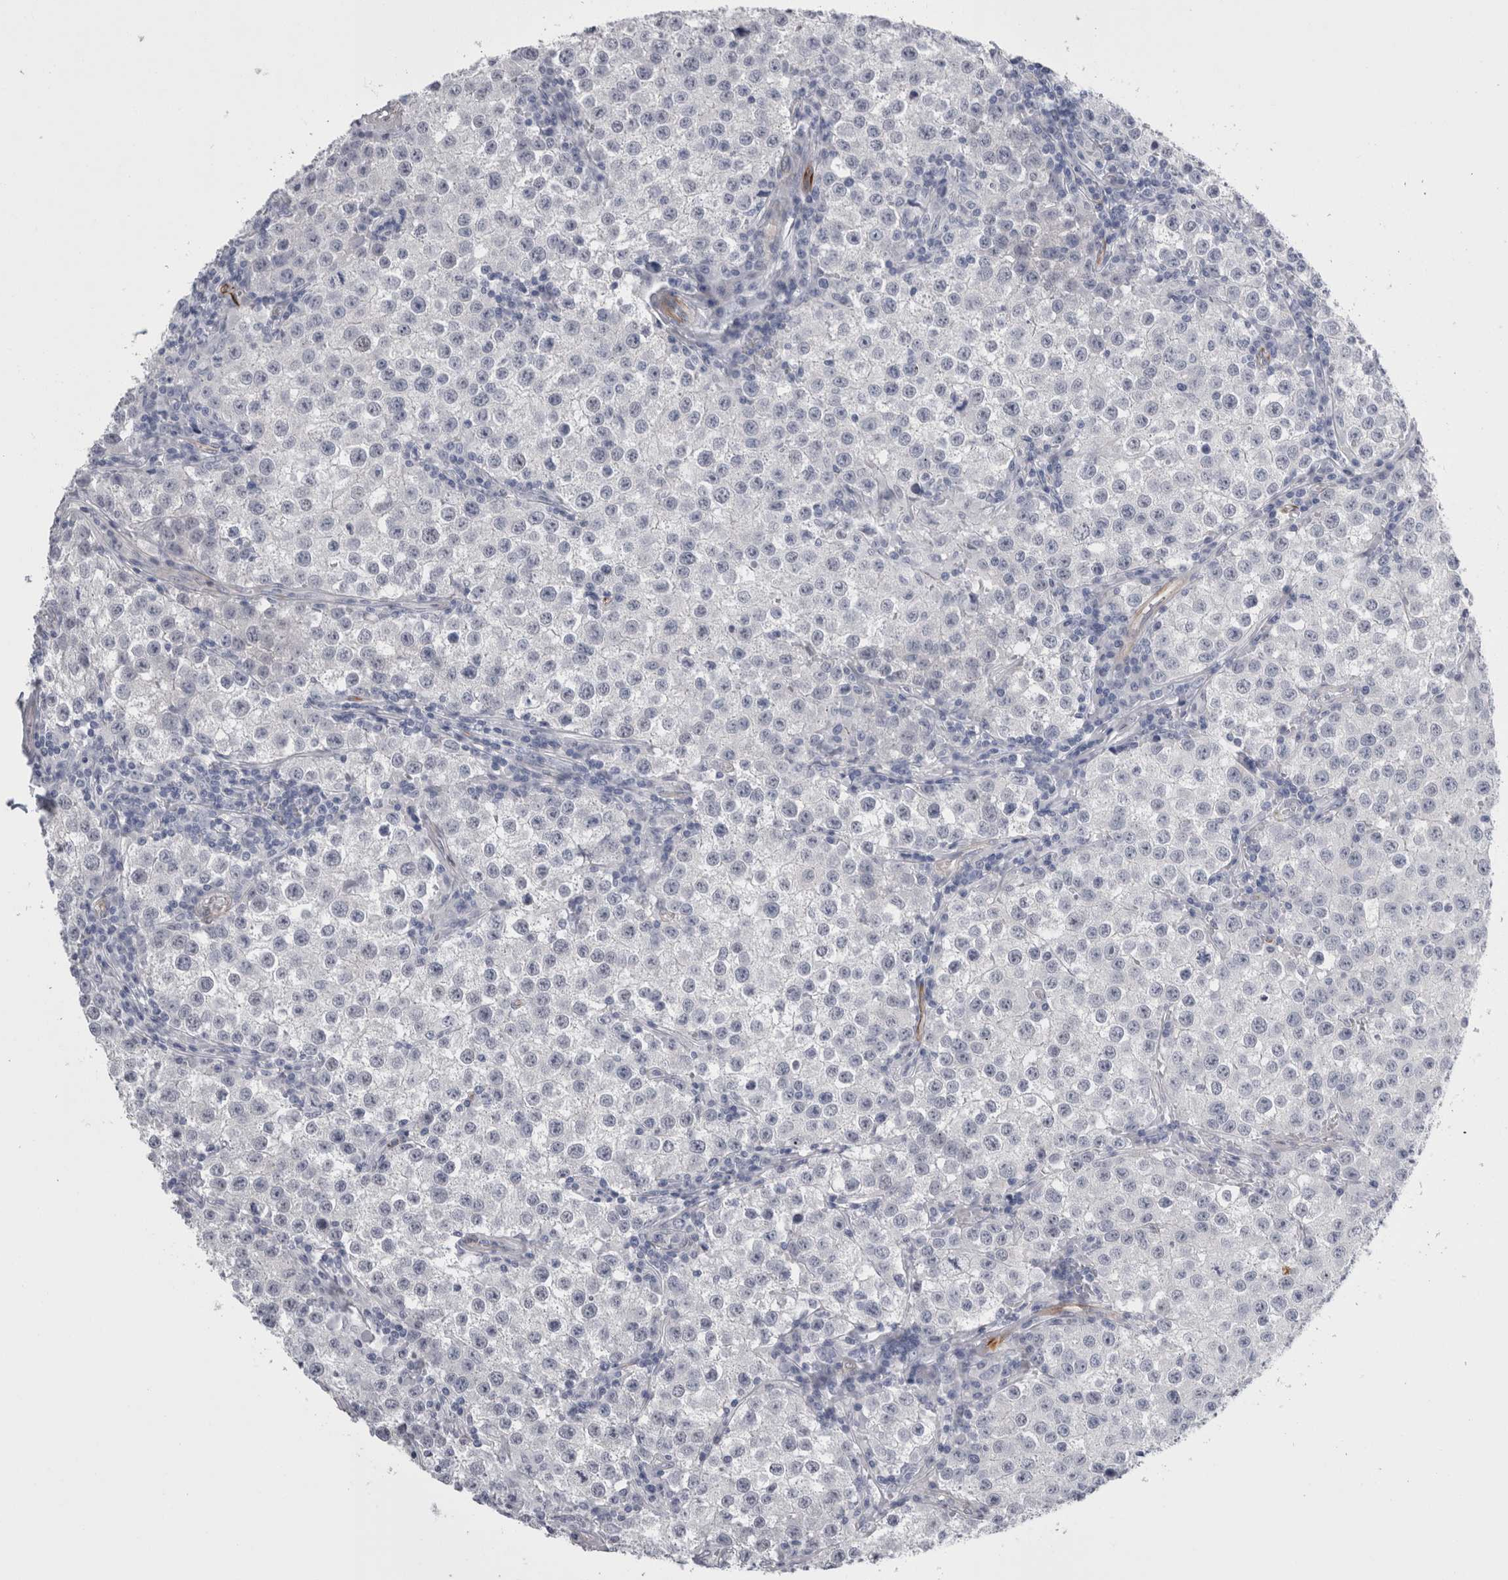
{"staining": {"intensity": "negative", "quantity": "none", "location": "none"}, "tissue": "testis cancer", "cell_type": "Tumor cells", "image_type": "cancer", "snomed": [{"axis": "morphology", "description": "Seminoma, NOS"}, {"axis": "morphology", "description": "Carcinoma, Embryonal, NOS"}, {"axis": "topography", "description": "Testis"}], "caption": "Immunohistochemical staining of human testis embryonal carcinoma exhibits no significant expression in tumor cells.", "gene": "VWDE", "patient": {"sex": "male", "age": 43}}